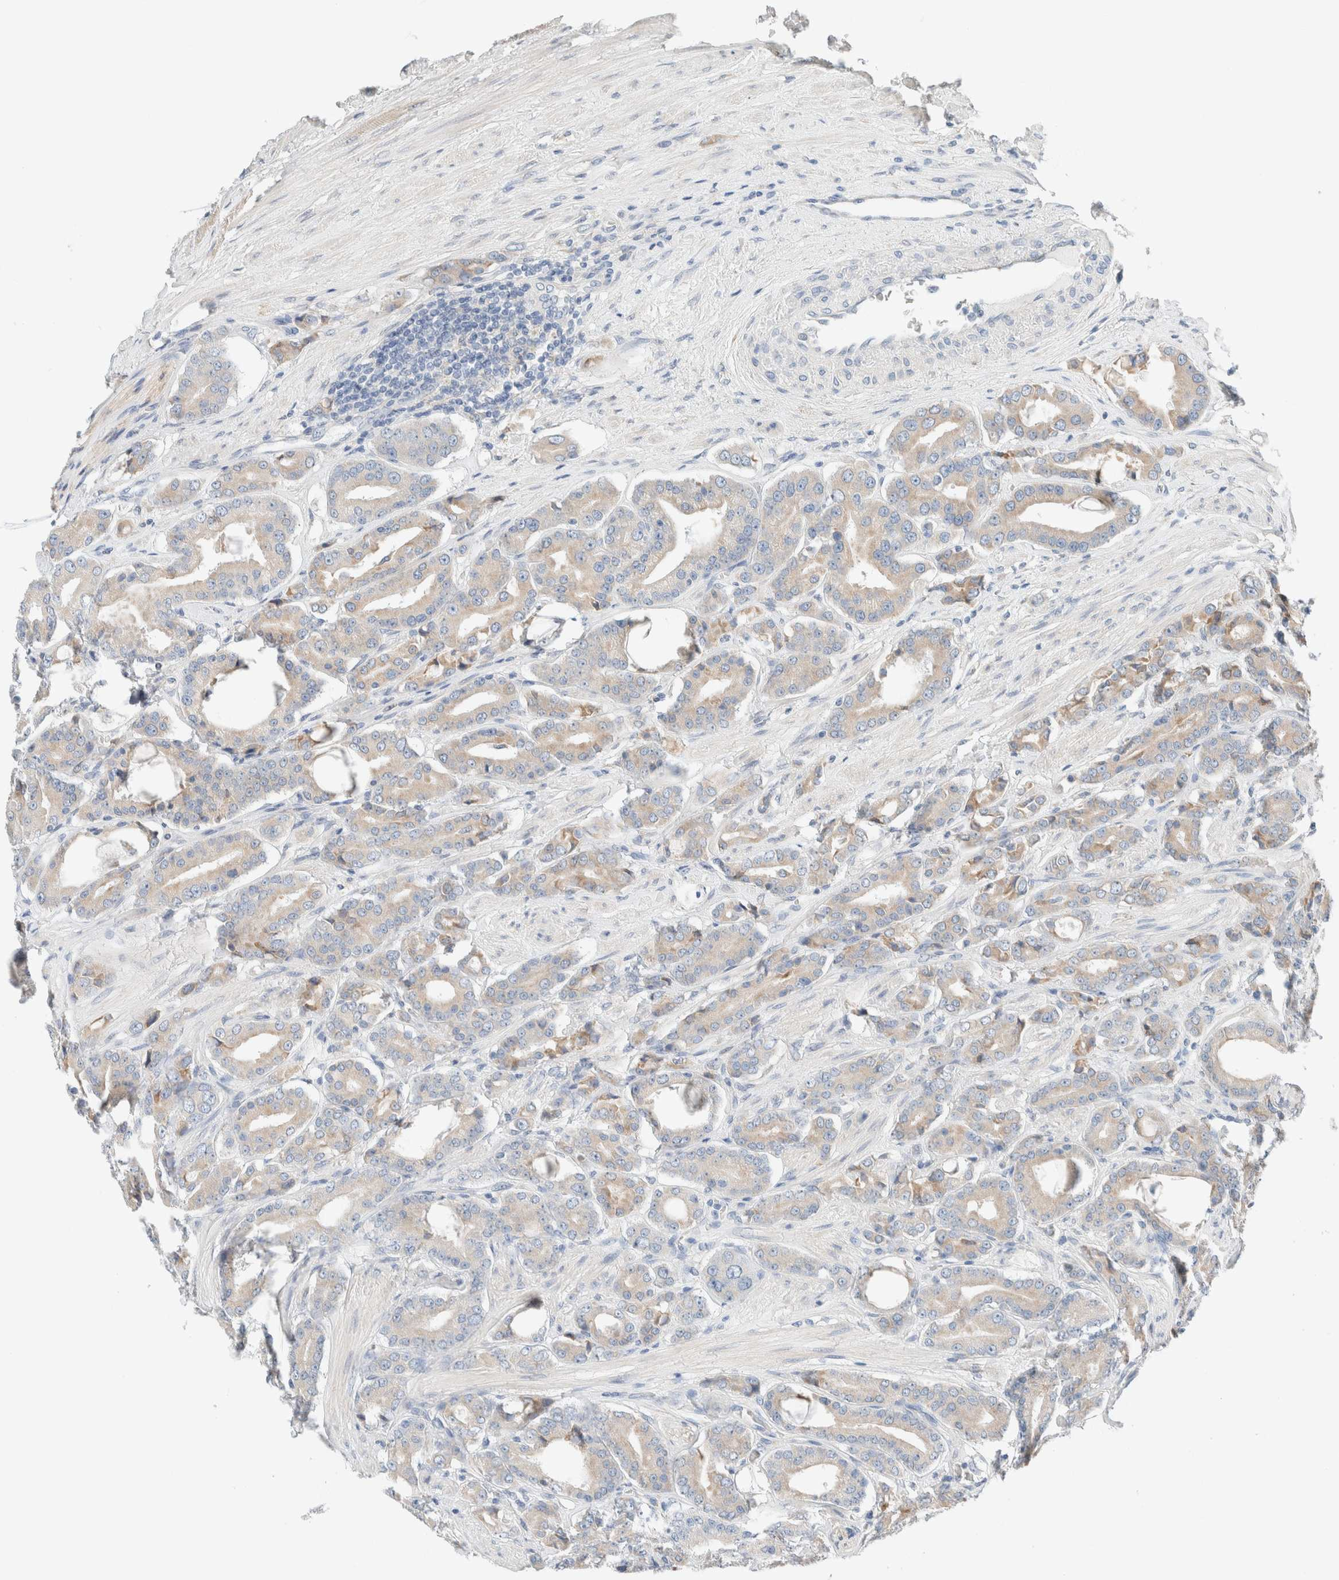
{"staining": {"intensity": "weak", "quantity": "<25%", "location": "cytoplasmic/membranous"}, "tissue": "prostate cancer", "cell_type": "Tumor cells", "image_type": "cancer", "snomed": [{"axis": "morphology", "description": "Adenocarcinoma, High grade"}, {"axis": "topography", "description": "Prostate"}], "caption": "There is no significant positivity in tumor cells of high-grade adenocarcinoma (prostate).", "gene": "PCM1", "patient": {"sex": "male", "age": 71}}